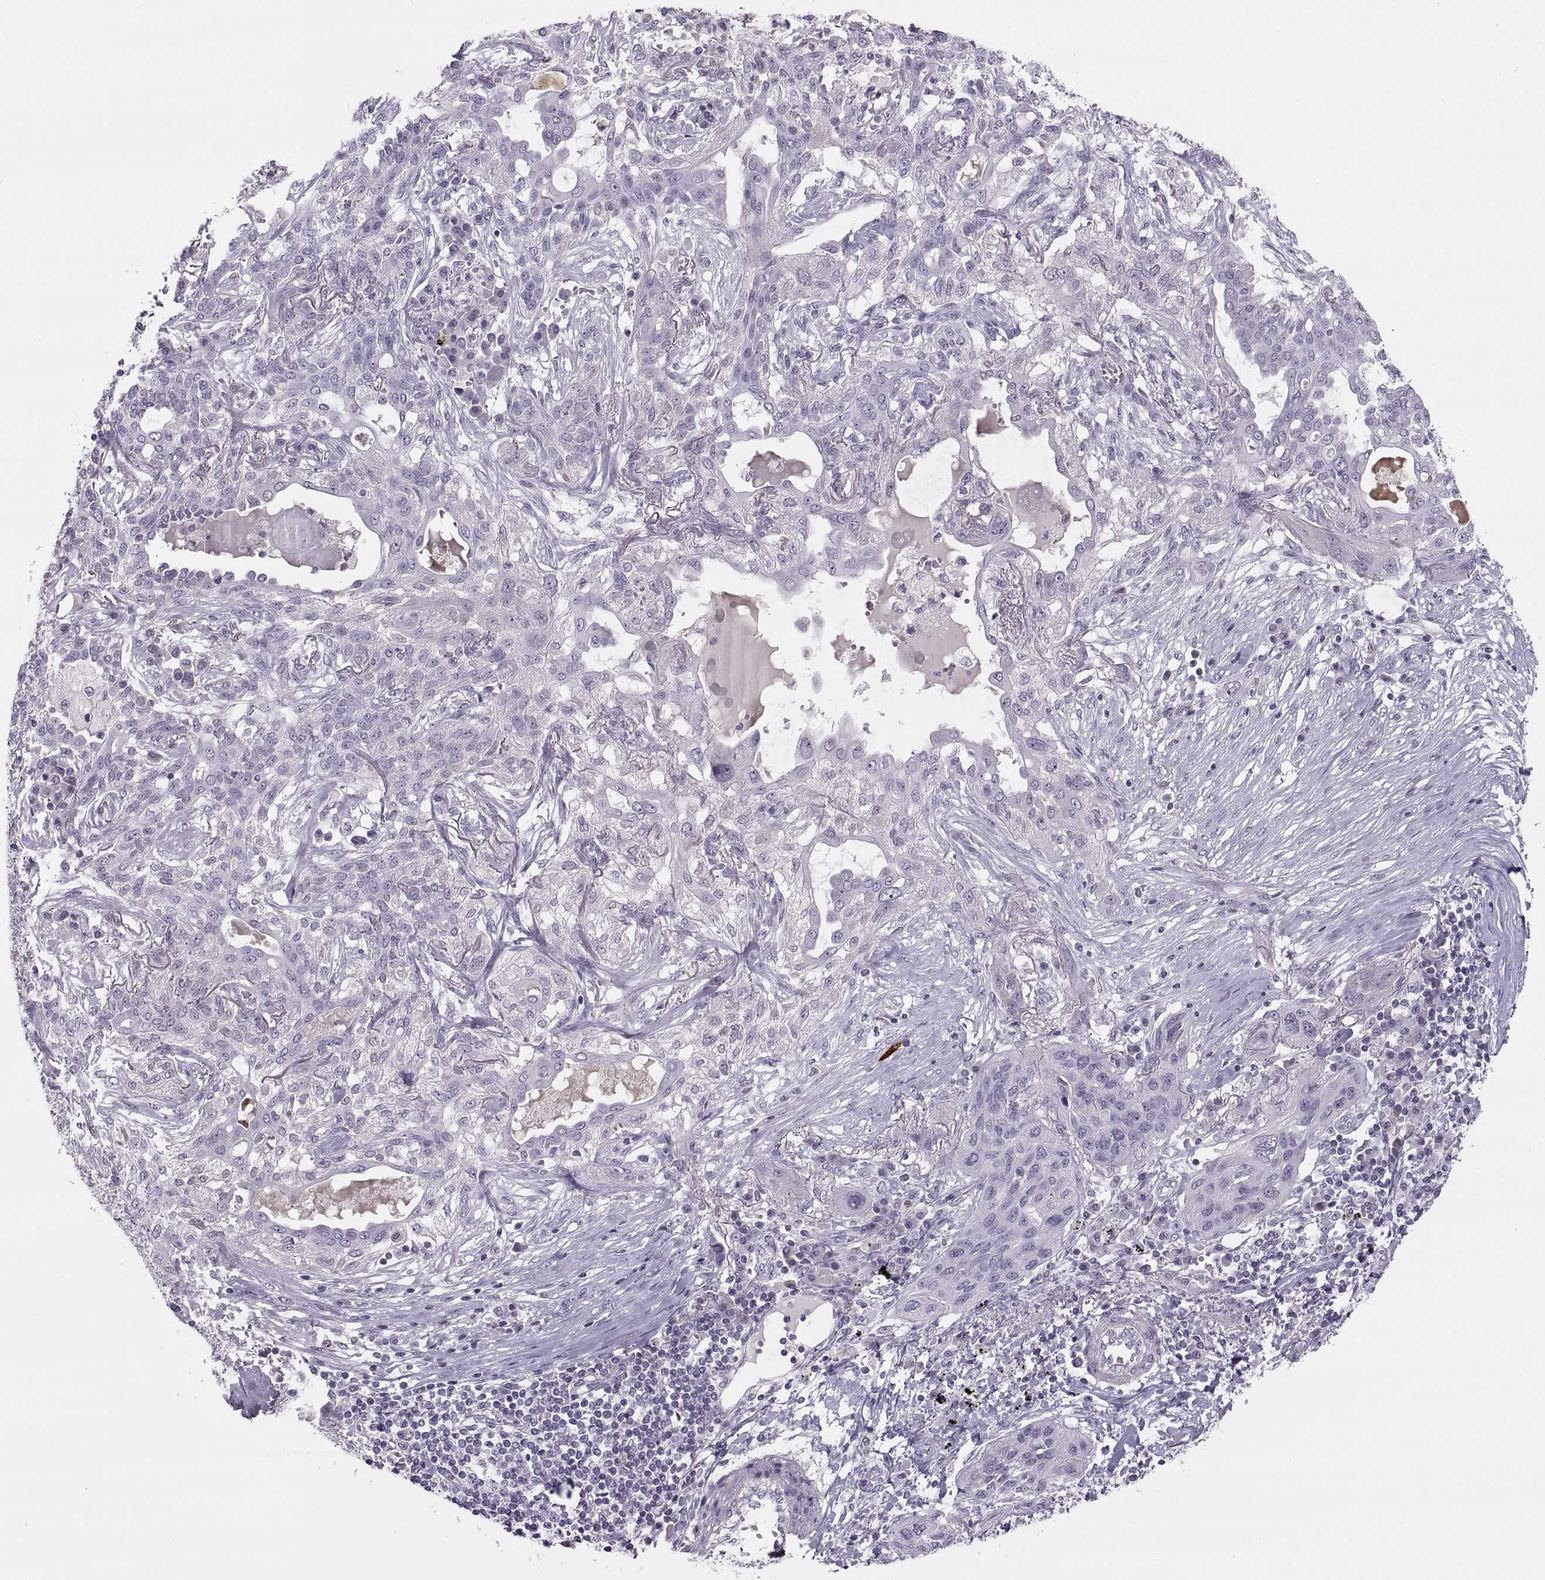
{"staining": {"intensity": "negative", "quantity": "none", "location": "none"}, "tissue": "lung cancer", "cell_type": "Tumor cells", "image_type": "cancer", "snomed": [{"axis": "morphology", "description": "Squamous cell carcinoma, NOS"}, {"axis": "topography", "description": "Lung"}], "caption": "An IHC micrograph of lung cancer (squamous cell carcinoma) is shown. There is no staining in tumor cells of lung cancer (squamous cell carcinoma).", "gene": "CHCT1", "patient": {"sex": "female", "age": 70}}